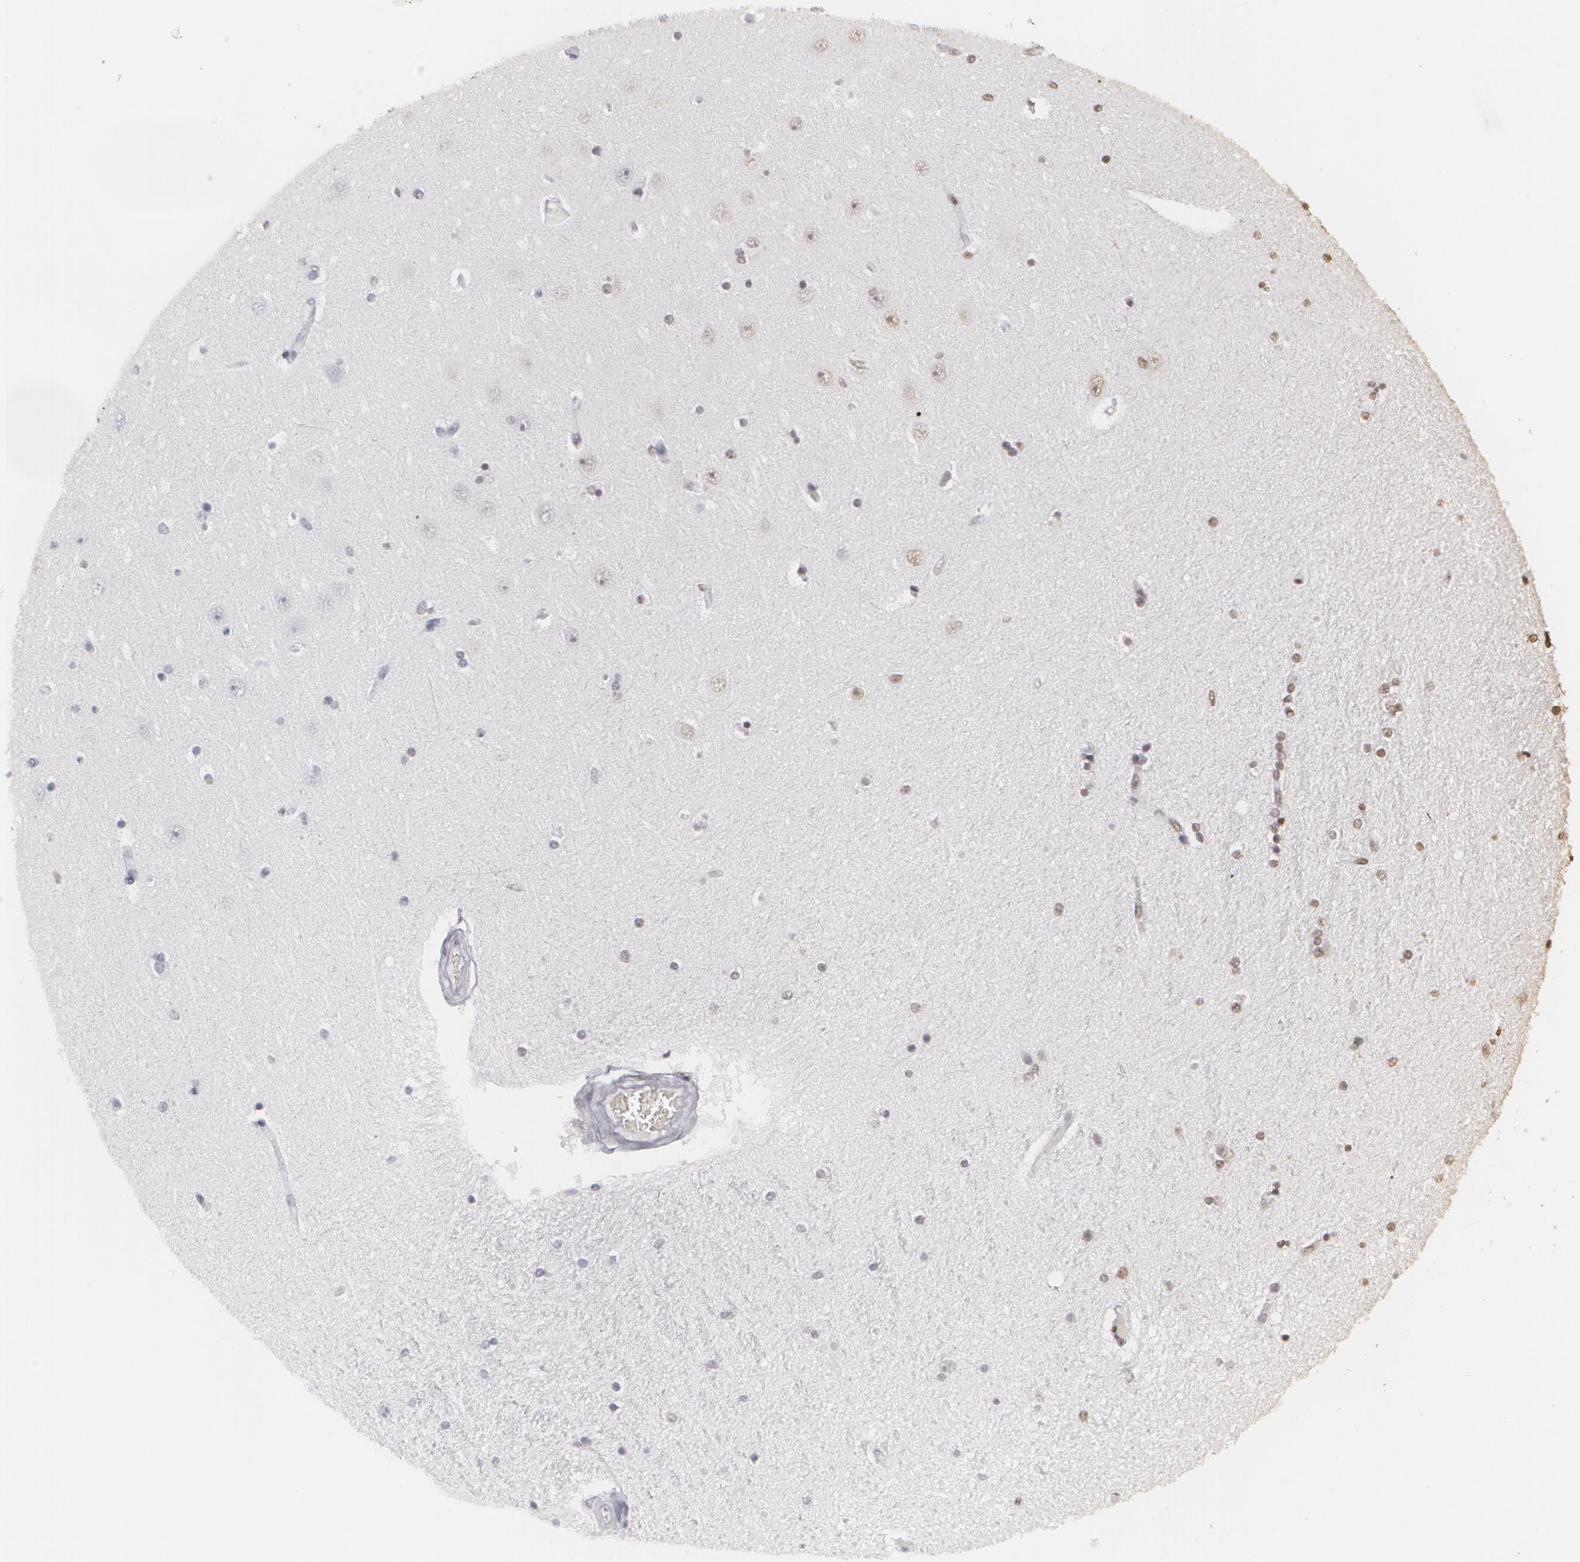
{"staining": {"intensity": "strong", "quantity": ">75%", "location": "nuclear"}, "tissue": "hippocampus", "cell_type": "Glial cells", "image_type": "normal", "snomed": [{"axis": "morphology", "description": "Normal tissue, NOS"}, {"axis": "topography", "description": "Hippocampus"}], "caption": "Glial cells exhibit high levels of strong nuclear expression in about >75% of cells in benign human hippocampus.", "gene": "RCOR1", "patient": {"sex": "female", "age": 54}}